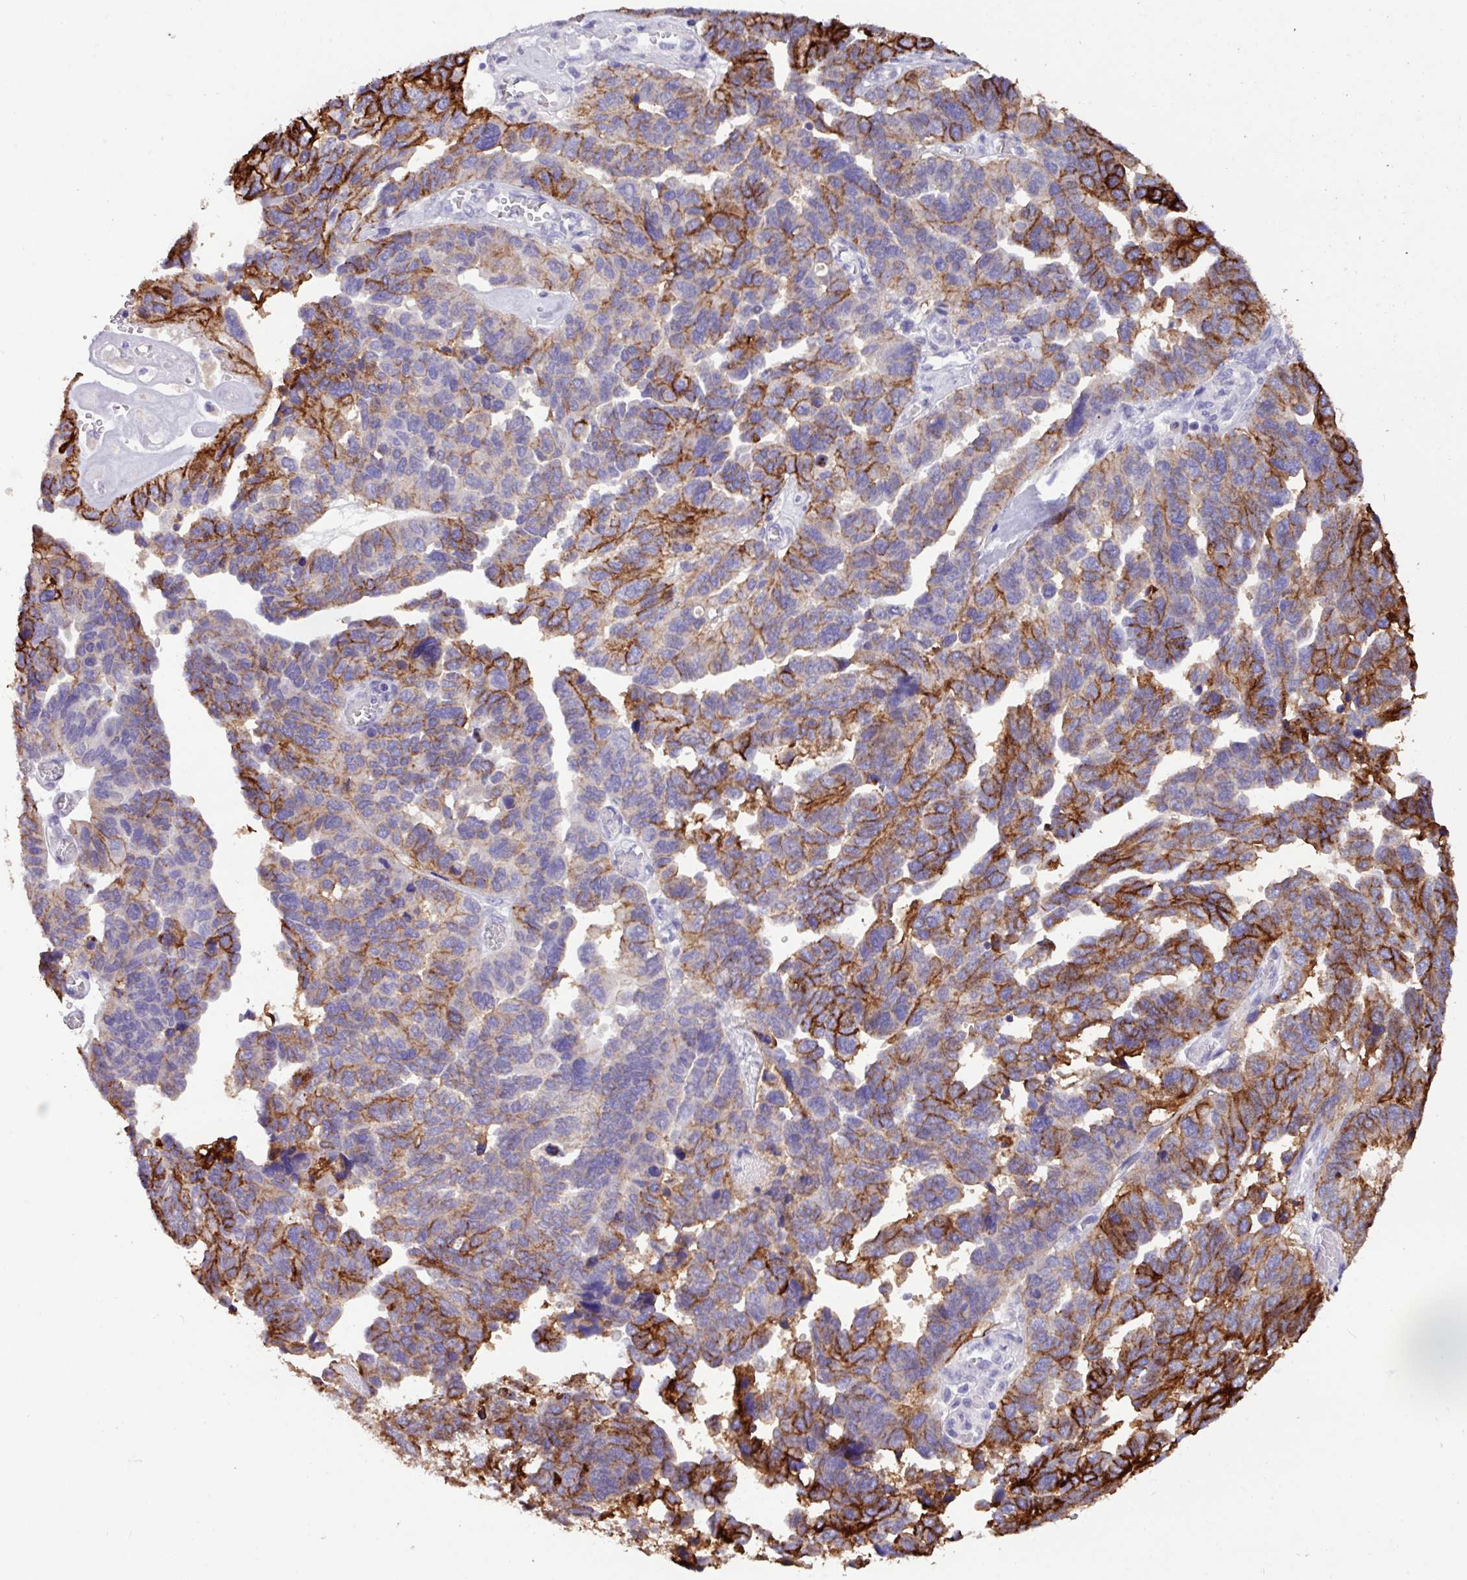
{"staining": {"intensity": "strong", "quantity": "25%-75%", "location": "cytoplasmic/membranous"}, "tissue": "ovarian cancer", "cell_type": "Tumor cells", "image_type": "cancer", "snomed": [{"axis": "morphology", "description": "Cystadenocarcinoma, serous, NOS"}, {"axis": "topography", "description": "Ovary"}], "caption": "The immunohistochemical stain labels strong cytoplasmic/membranous staining in tumor cells of serous cystadenocarcinoma (ovarian) tissue.", "gene": "EPCAM", "patient": {"sex": "female", "age": 64}}